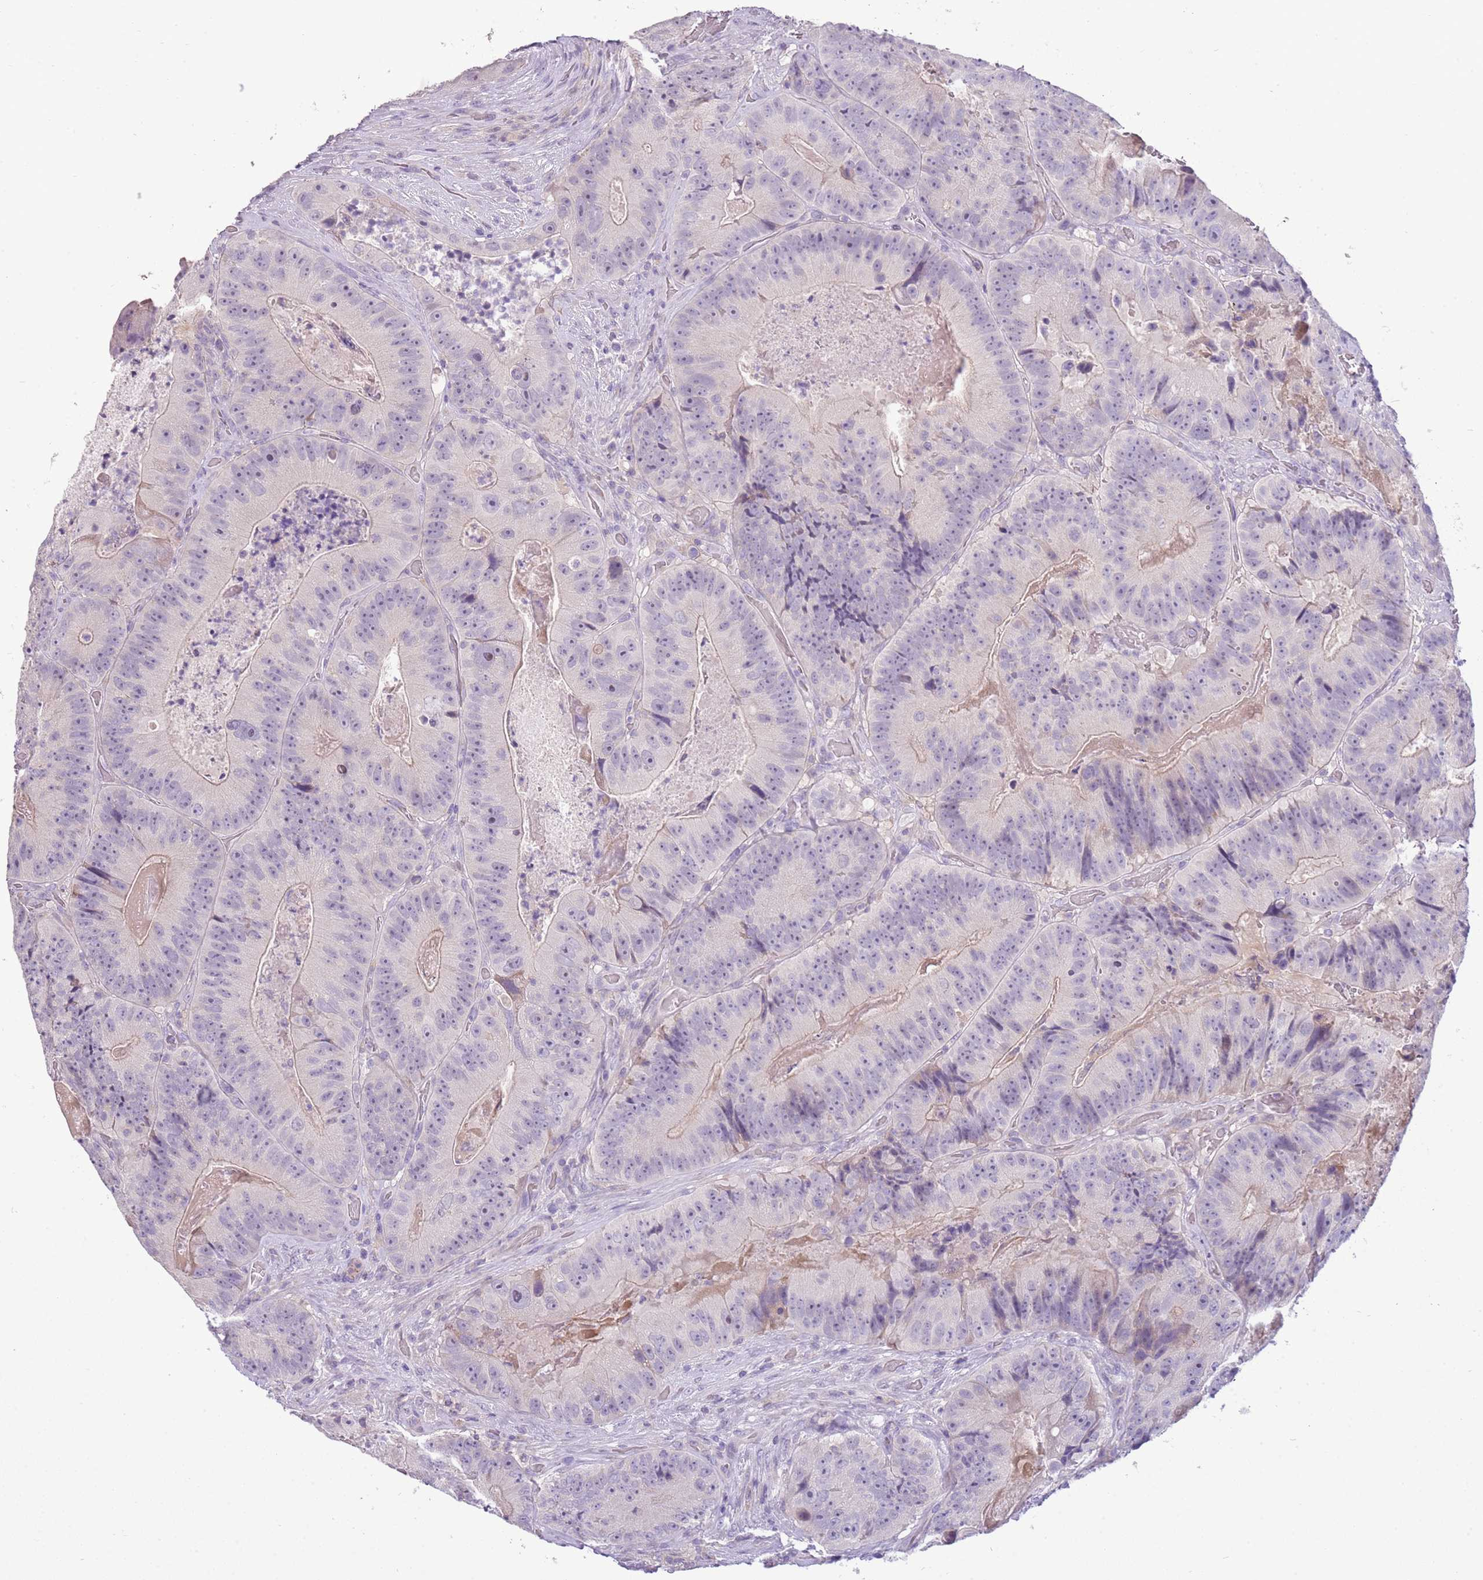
{"staining": {"intensity": "negative", "quantity": "none", "location": "none"}, "tissue": "colorectal cancer", "cell_type": "Tumor cells", "image_type": "cancer", "snomed": [{"axis": "morphology", "description": "Adenocarcinoma, NOS"}, {"axis": "topography", "description": "Colon"}], "caption": "A micrograph of human colorectal cancer is negative for staining in tumor cells.", "gene": "SCAMP5", "patient": {"sex": "female", "age": 86}}